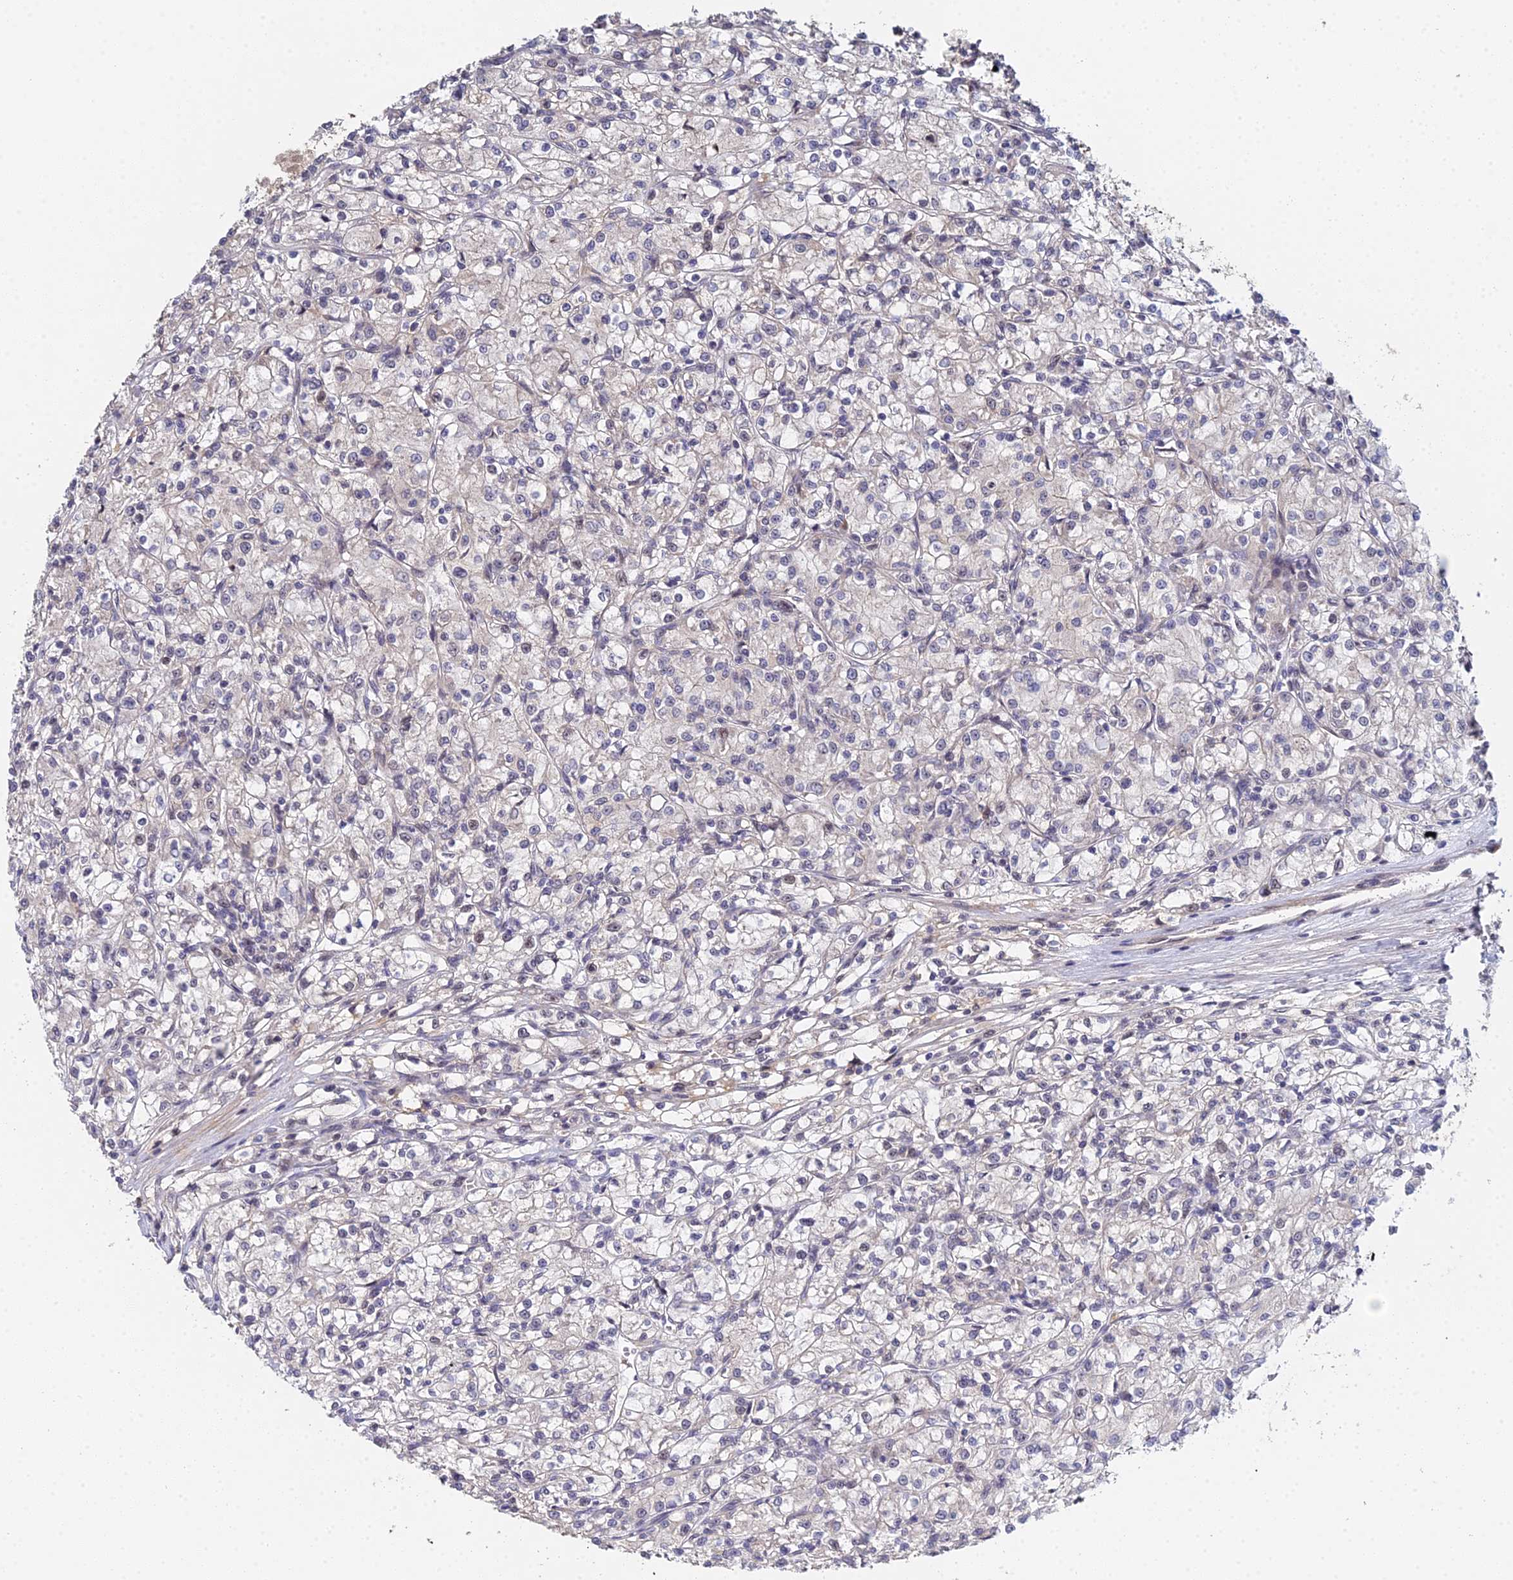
{"staining": {"intensity": "negative", "quantity": "none", "location": "none"}, "tissue": "renal cancer", "cell_type": "Tumor cells", "image_type": "cancer", "snomed": [{"axis": "morphology", "description": "Adenocarcinoma, NOS"}, {"axis": "topography", "description": "Kidney"}], "caption": "Histopathology image shows no protein positivity in tumor cells of adenocarcinoma (renal) tissue.", "gene": "ERCC5", "patient": {"sex": "female", "age": 59}}